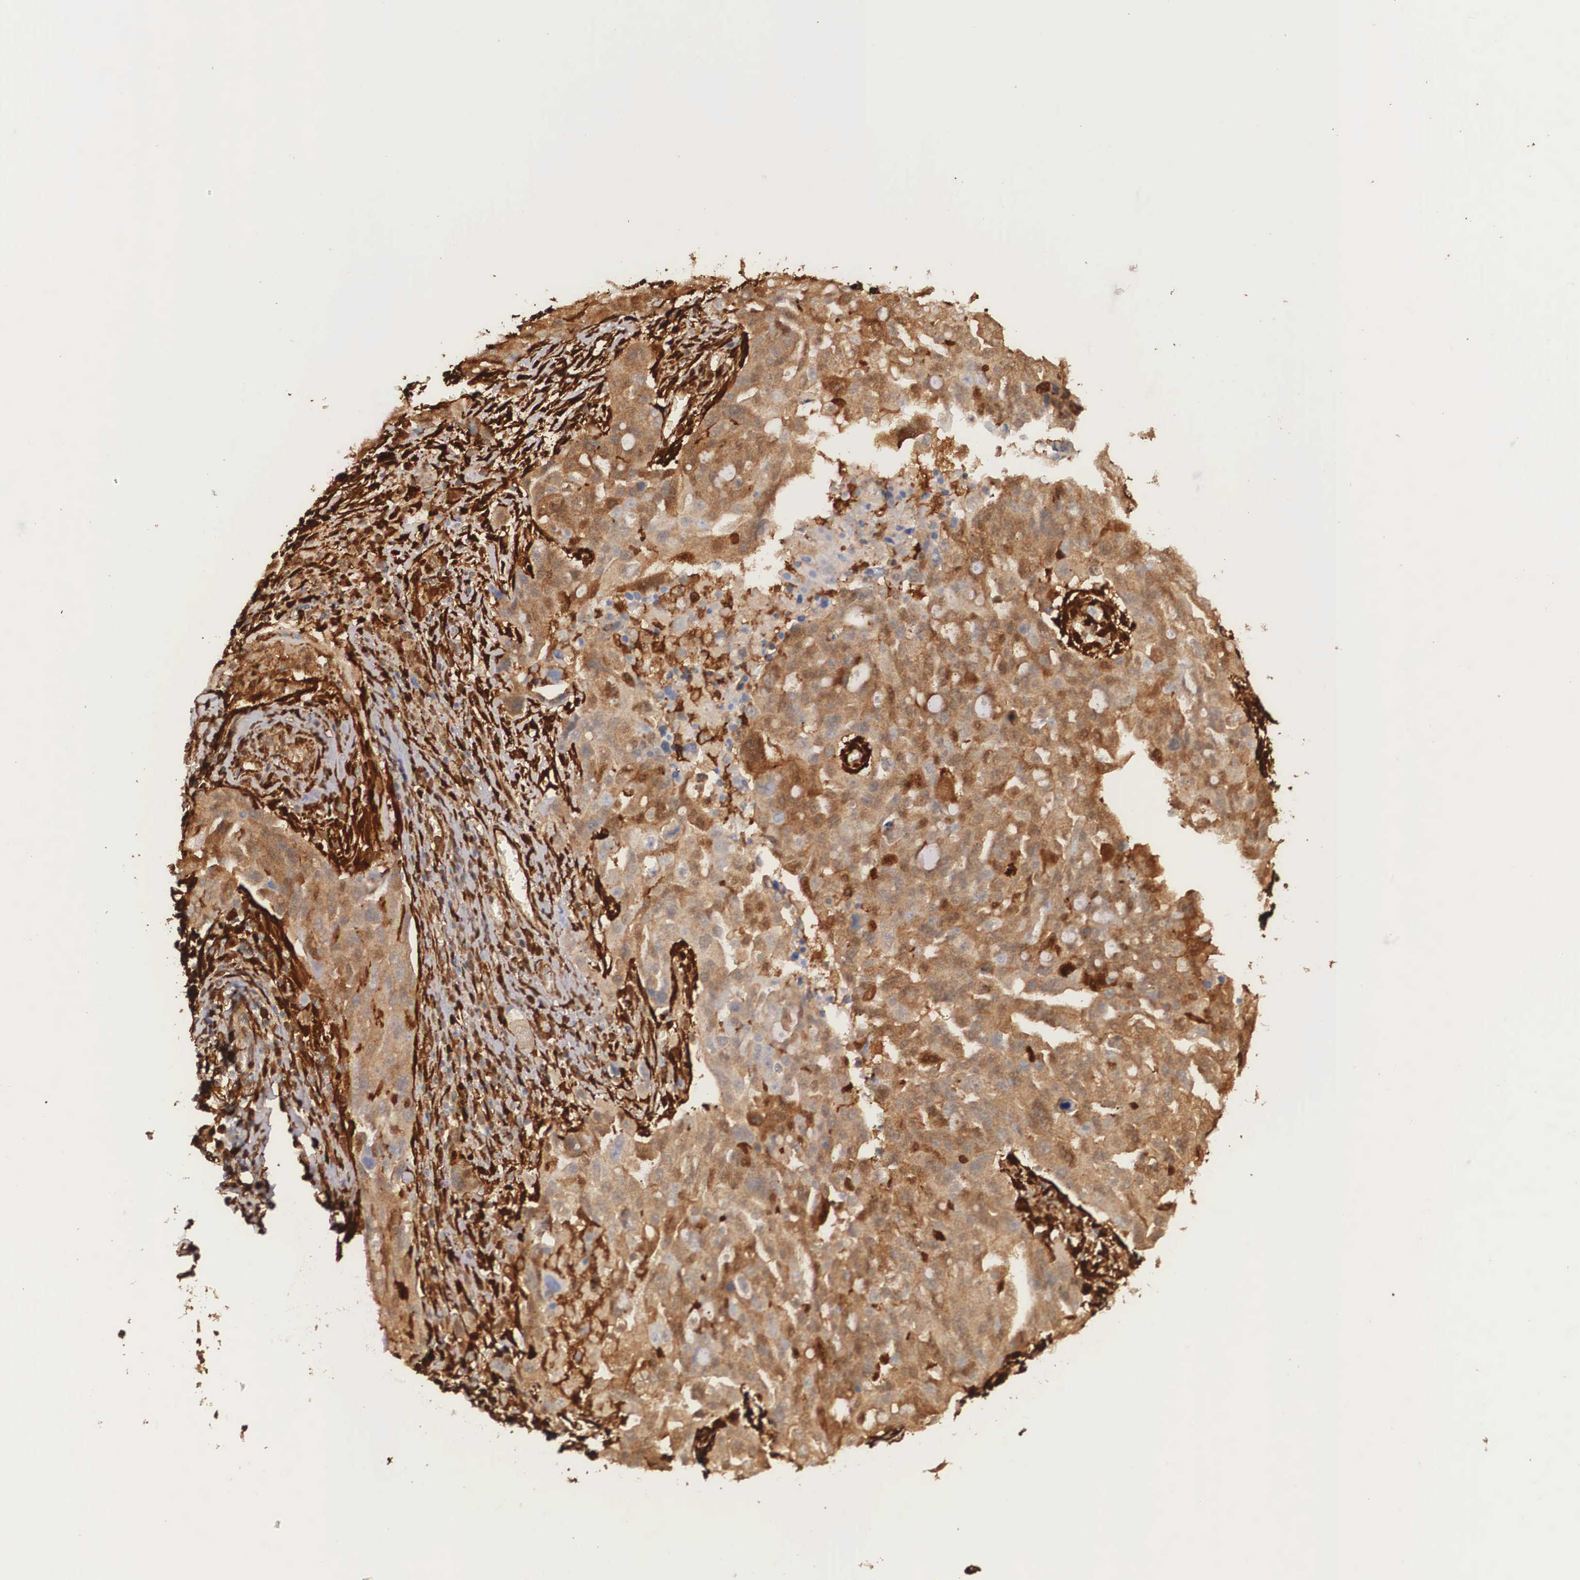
{"staining": {"intensity": "moderate", "quantity": ">75%", "location": "cytoplasmic/membranous"}, "tissue": "ovarian cancer", "cell_type": "Tumor cells", "image_type": "cancer", "snomed": [{"axis": "morphology", "description": "Carcinoma, endometroid"}, {"axis": "topography", "description": "Ovary"}], "caption": "The image reveals staining of ovarian endometroid carcinoma, revealing moderate cytoplasmic/membranous protein staining (brown color) within tumor cells. (IHC, brightfield microscopy, high magnification).", "gene": "LGALS1", "patient": {"sex": "female", "age": 75}}